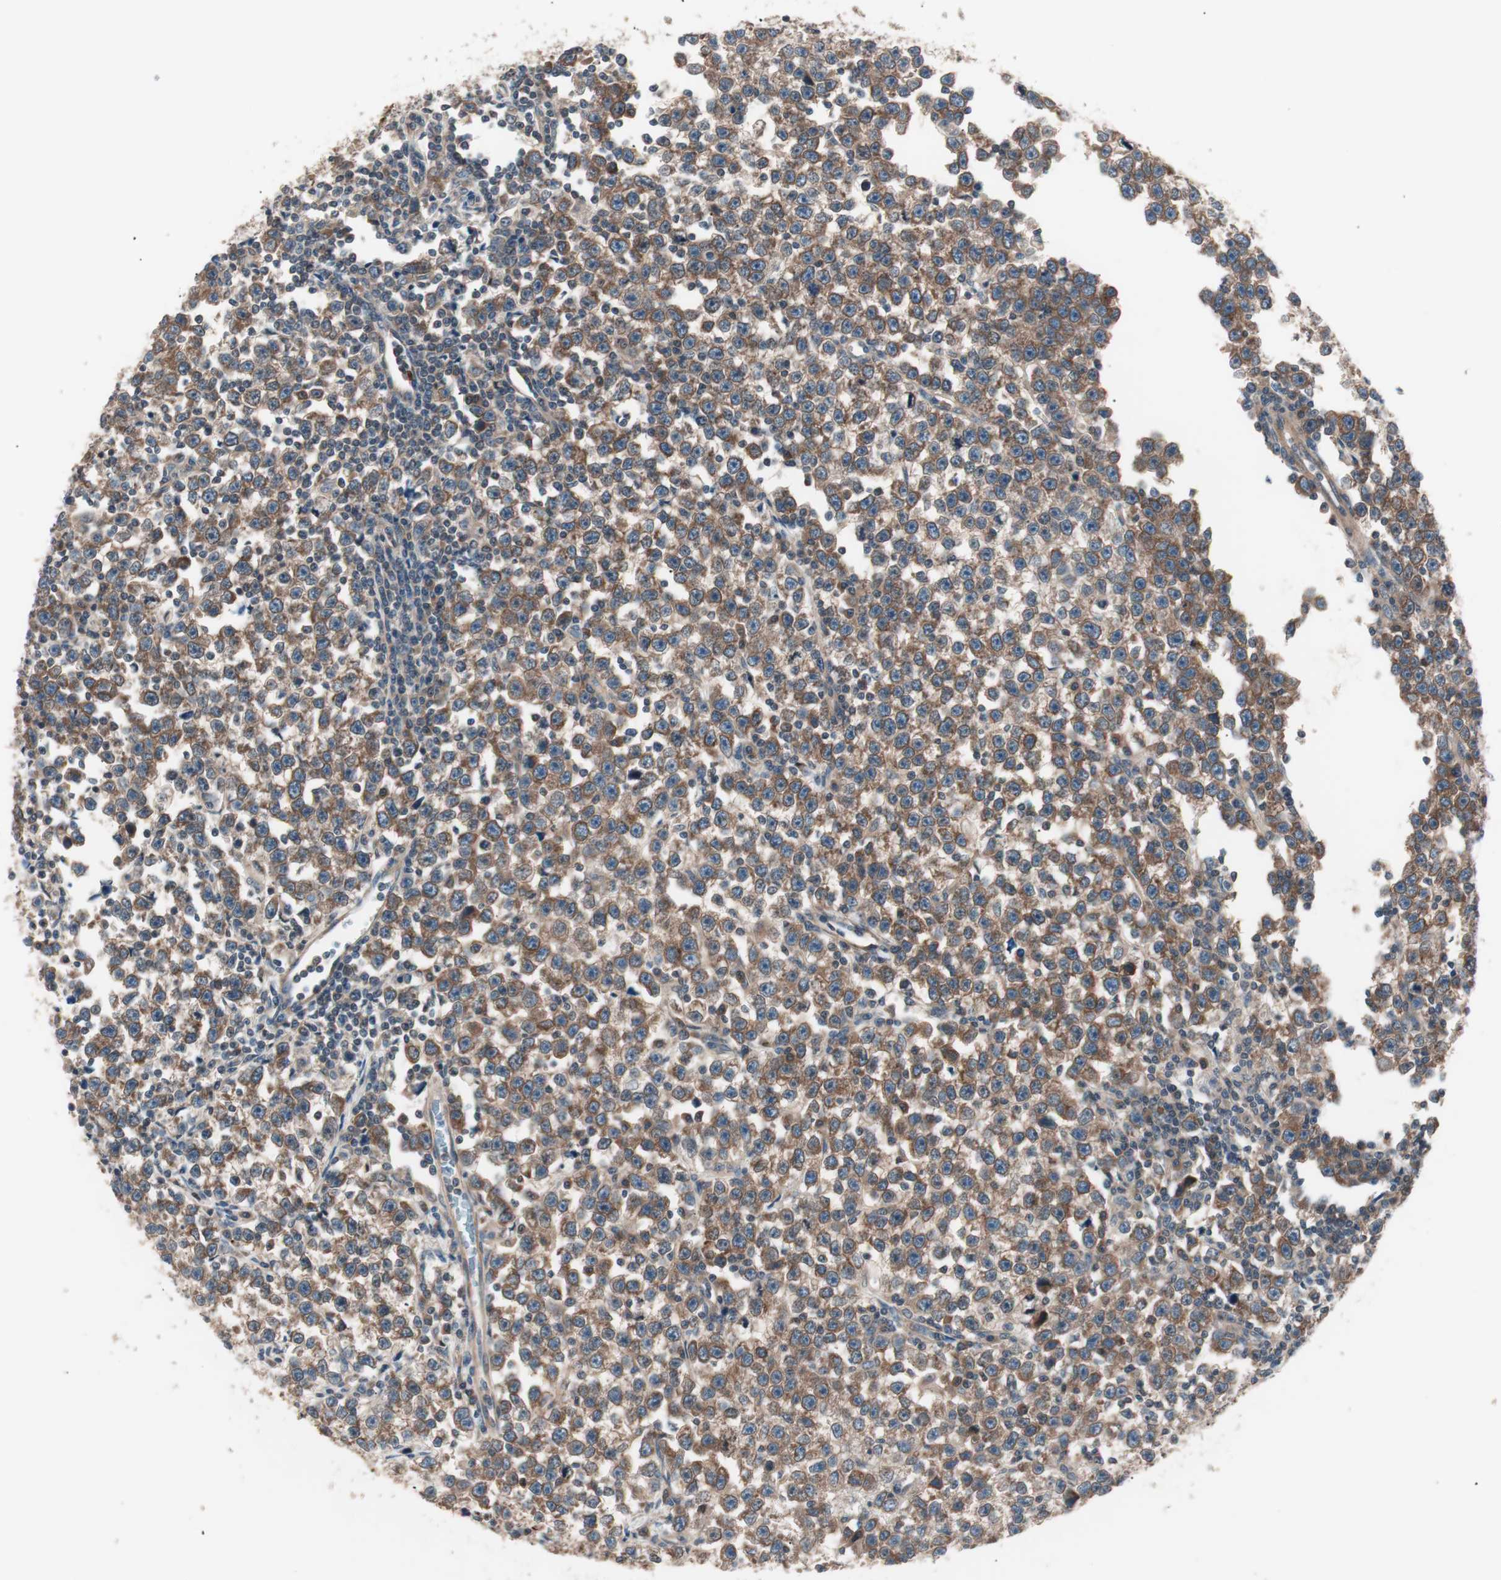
{"staining": {"intensity": "moderate", "quantity": ">75%", "location": "cytoplasmic/membranous"}, "tissue": "testis cancer", "cell_type": "Tumor cells", "image_type": "cancer", "snomed": [{"axis": "morphology", "description": "Seminoma, NOS"}, {"axis": "topography", "description": "Testis"}], "caption": "Moderate cytoplasmic/membranous expression for a protein is seen in about >75% of tumor cells of testis seminoma using IHC.", "gene": "TSG101", "patient": {"sex": "male", "age": 43}}